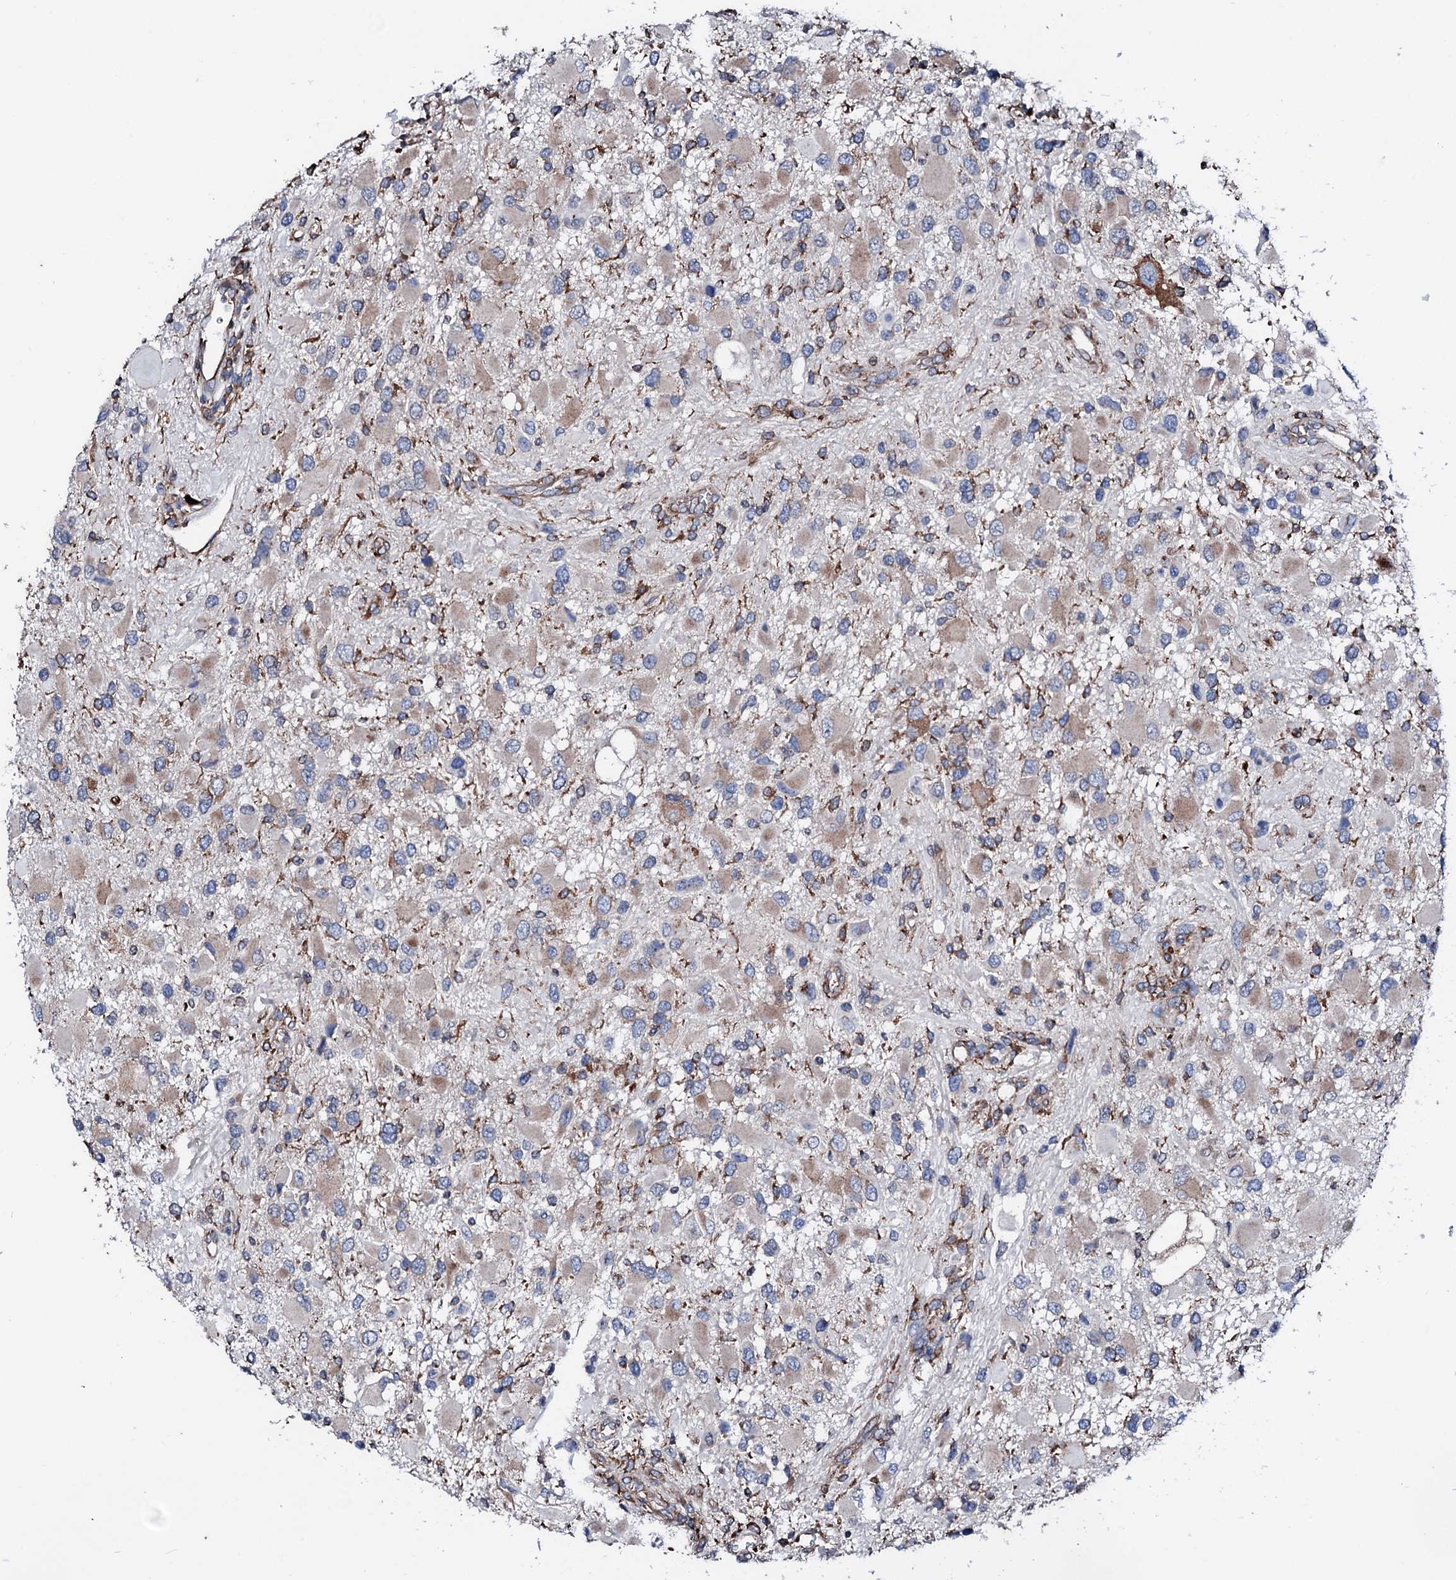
{"staining": {"intensity": "weak", "quantity": "25%-75%", "location": "cytoplasmic/membranous"}, "tissue": "glioma", "cell_type": "Tumor cells", "image_type": "cancer", "snomed": [{"axis": "morphology", "description": "Glioma, malignant, High grade"}, {"axis": "topography", "description": "Brain"}], "caption": "IHC (DAB (3,3'-diaminobenzidine)) staining of human malignant high-grade glioma reveals weak cytoplasmic/membranous protein staining in about 25%-75% of tumor cells. (Stains: DAB (3,3'-diaminobenzidine) in brown, nuclei in blue, Microscopy: brightfield microscopy at high magnification).", "gene": "AMDHD1", "patient": {"sex": "male", "age": 53}}